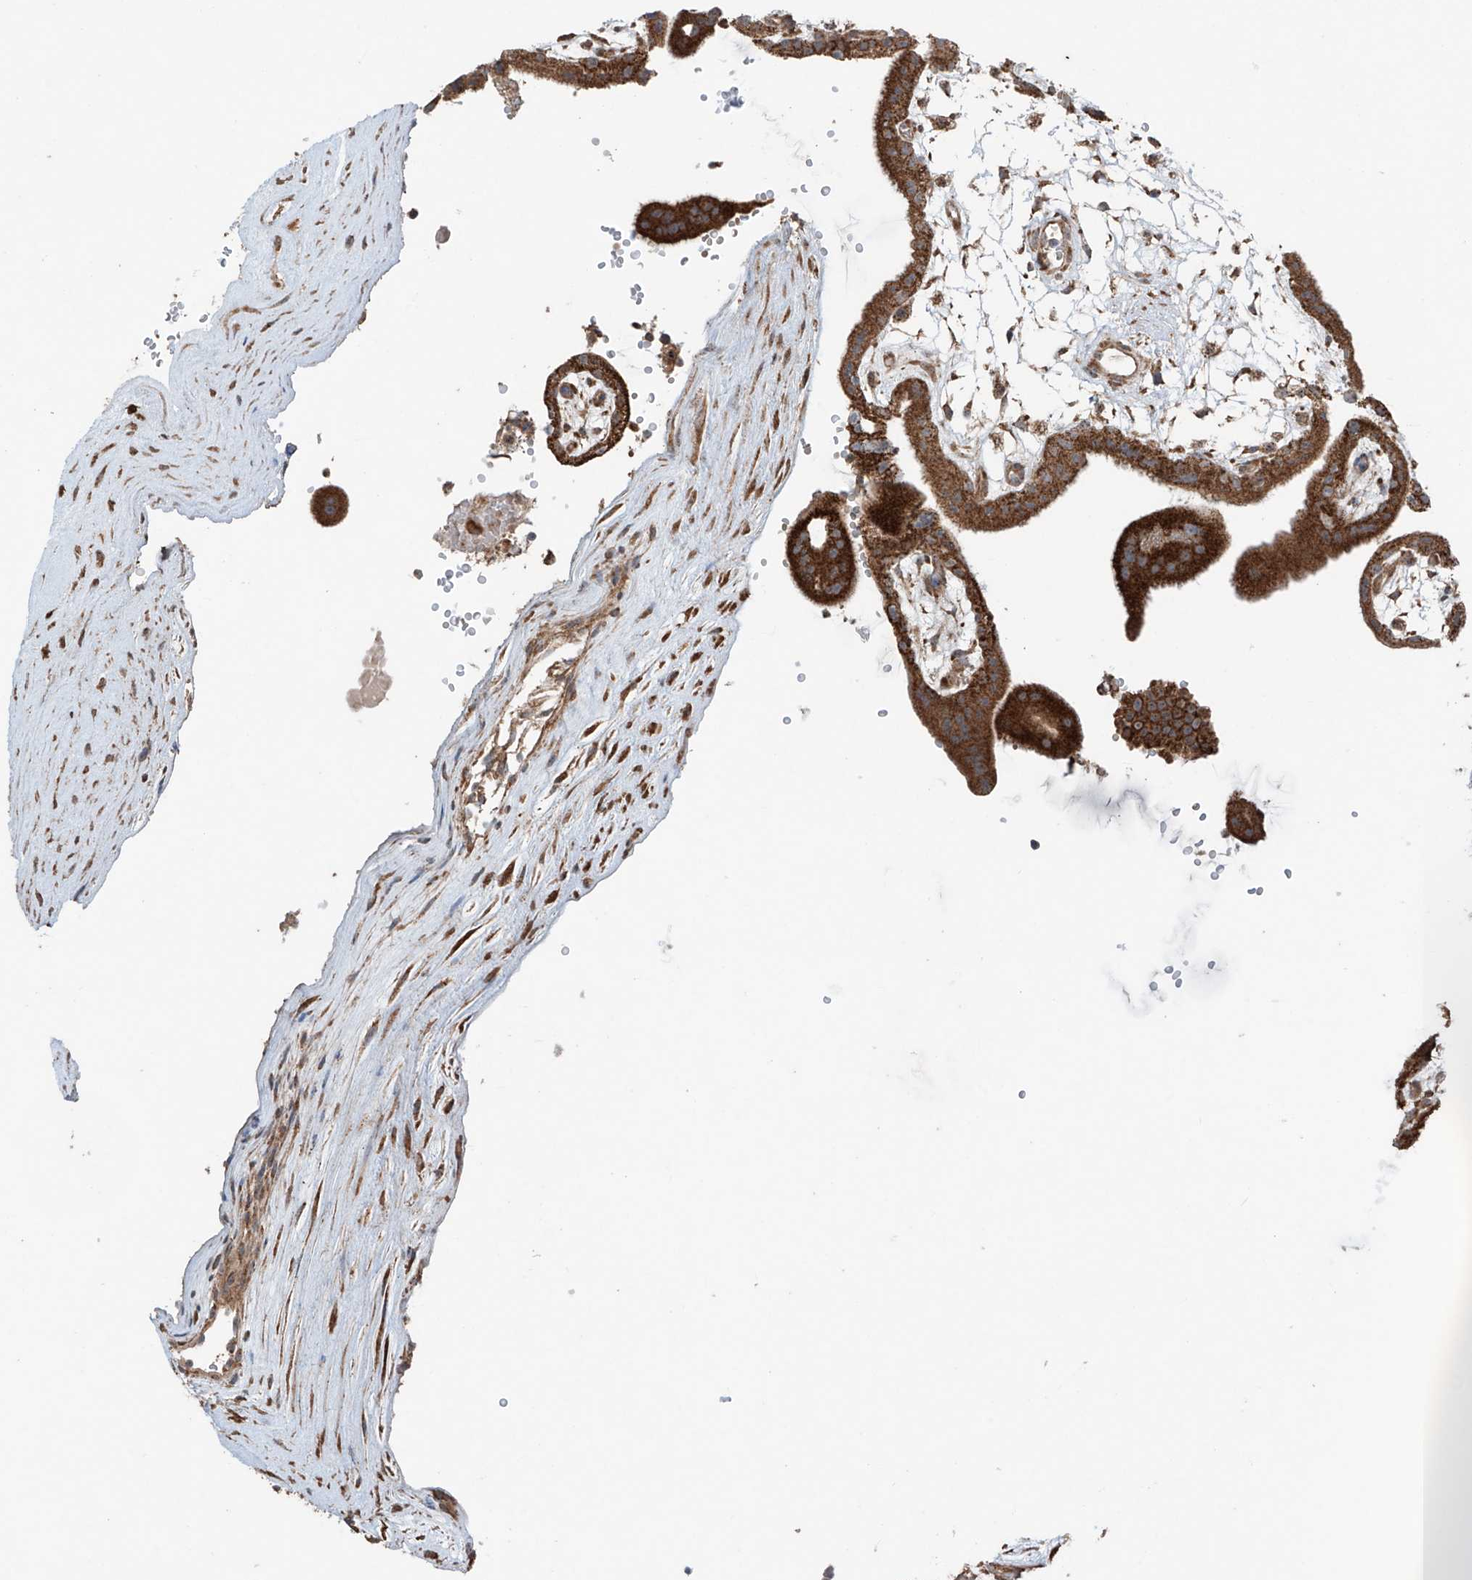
{"staining": {"intensity": "strong", "quantity": "25%-75%", "location": "cytoplasmic/membranous"}, "tissue": "placenta", "cell_type": "Decidual cells", "image_type": "normal", "snomed": [{"axis": "morphology", "description": "Normal tissue, NOS"}, {"axis": "topography", "description": "Placenta"}], "caption": "Approximately 25%-75% of decidual cells in normal human placenta demonstrate strong cytoplasmic/membranous protein staining as visualized by brown immunohistochemical staining.", "gene": "SAMD3", "patient": {"sex": "female", "age": 18}}